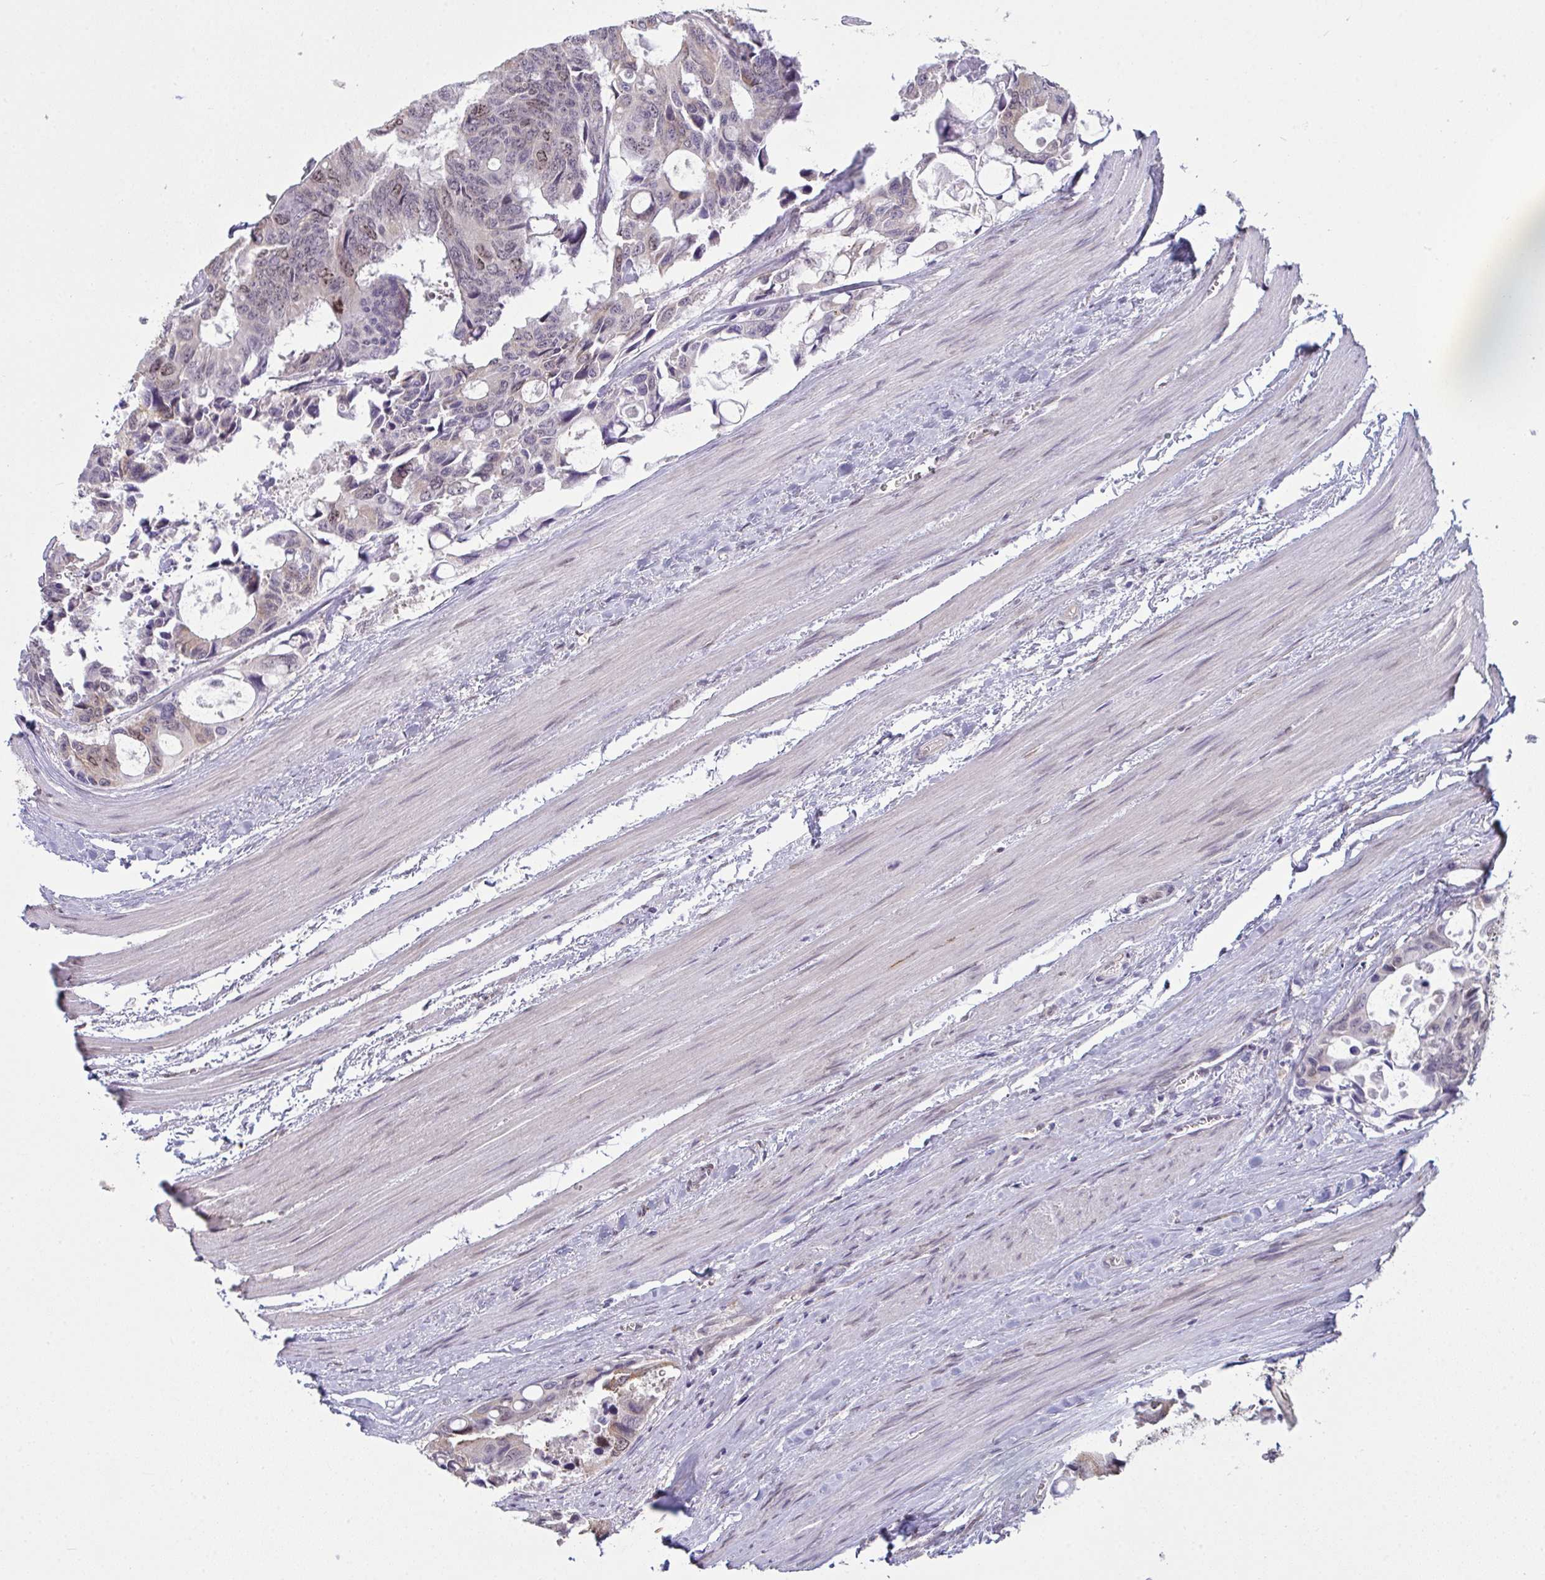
{"staining": {"intensity": "weak", "quantity": "<25%", "location": "nuclear"}, "tissue": "colorectal cancer", "cell_type": "Tumor cells", "image_type": "cancer", "snomed": [{"axis": "morphology", "description": "Adenocarcinoma, NOS"}, {"axis": "topography", "description": "Rectum"}], "caption": "DAB immunohistochemical staining of colorectal cancer reveals no significant positivity in tumor cells.", "gene": "SETD7", "patient": {"sex": "male", "age": 76}}